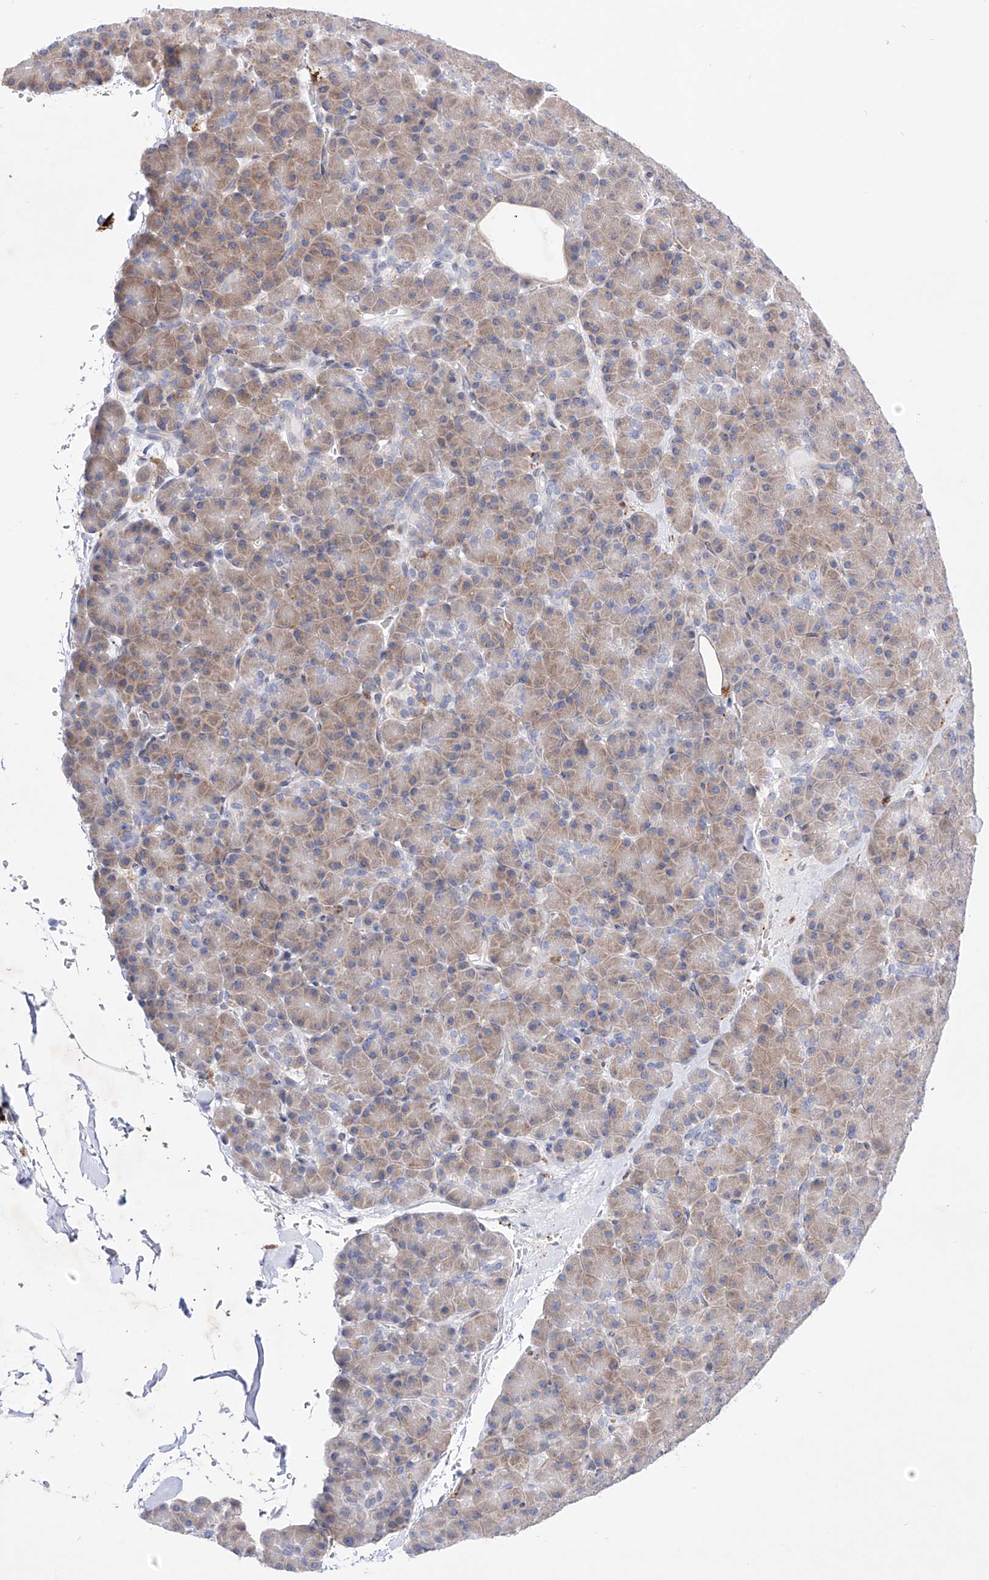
{"staining": {"intensity": "weak", "quantity": ">75%", "location": "cytoplasmic/membranous"}, "tissue": "pancreas", "cell_type": "Exocrine glandular cells", "image_type": "normal", "snomed": [{"axis": "morphology", "description": "Normal tissue, NOS"}, {"axis": "topography", "description": "Pancreas"}], "caption": "Immunohistochemical staining of unremarkable pancreas demonstrates low levels of weak cytoplasmic/membranous positivity in about >75% of exocrine glandular cells. The staining was performed using DAB (3,3'-diaminobenzidine), with brown indicating positive protein expression. Nuclei are stained blue with hematoxylin.", "gene": "LCLAT1", "patient": {"sex": "female", "age": 43}}